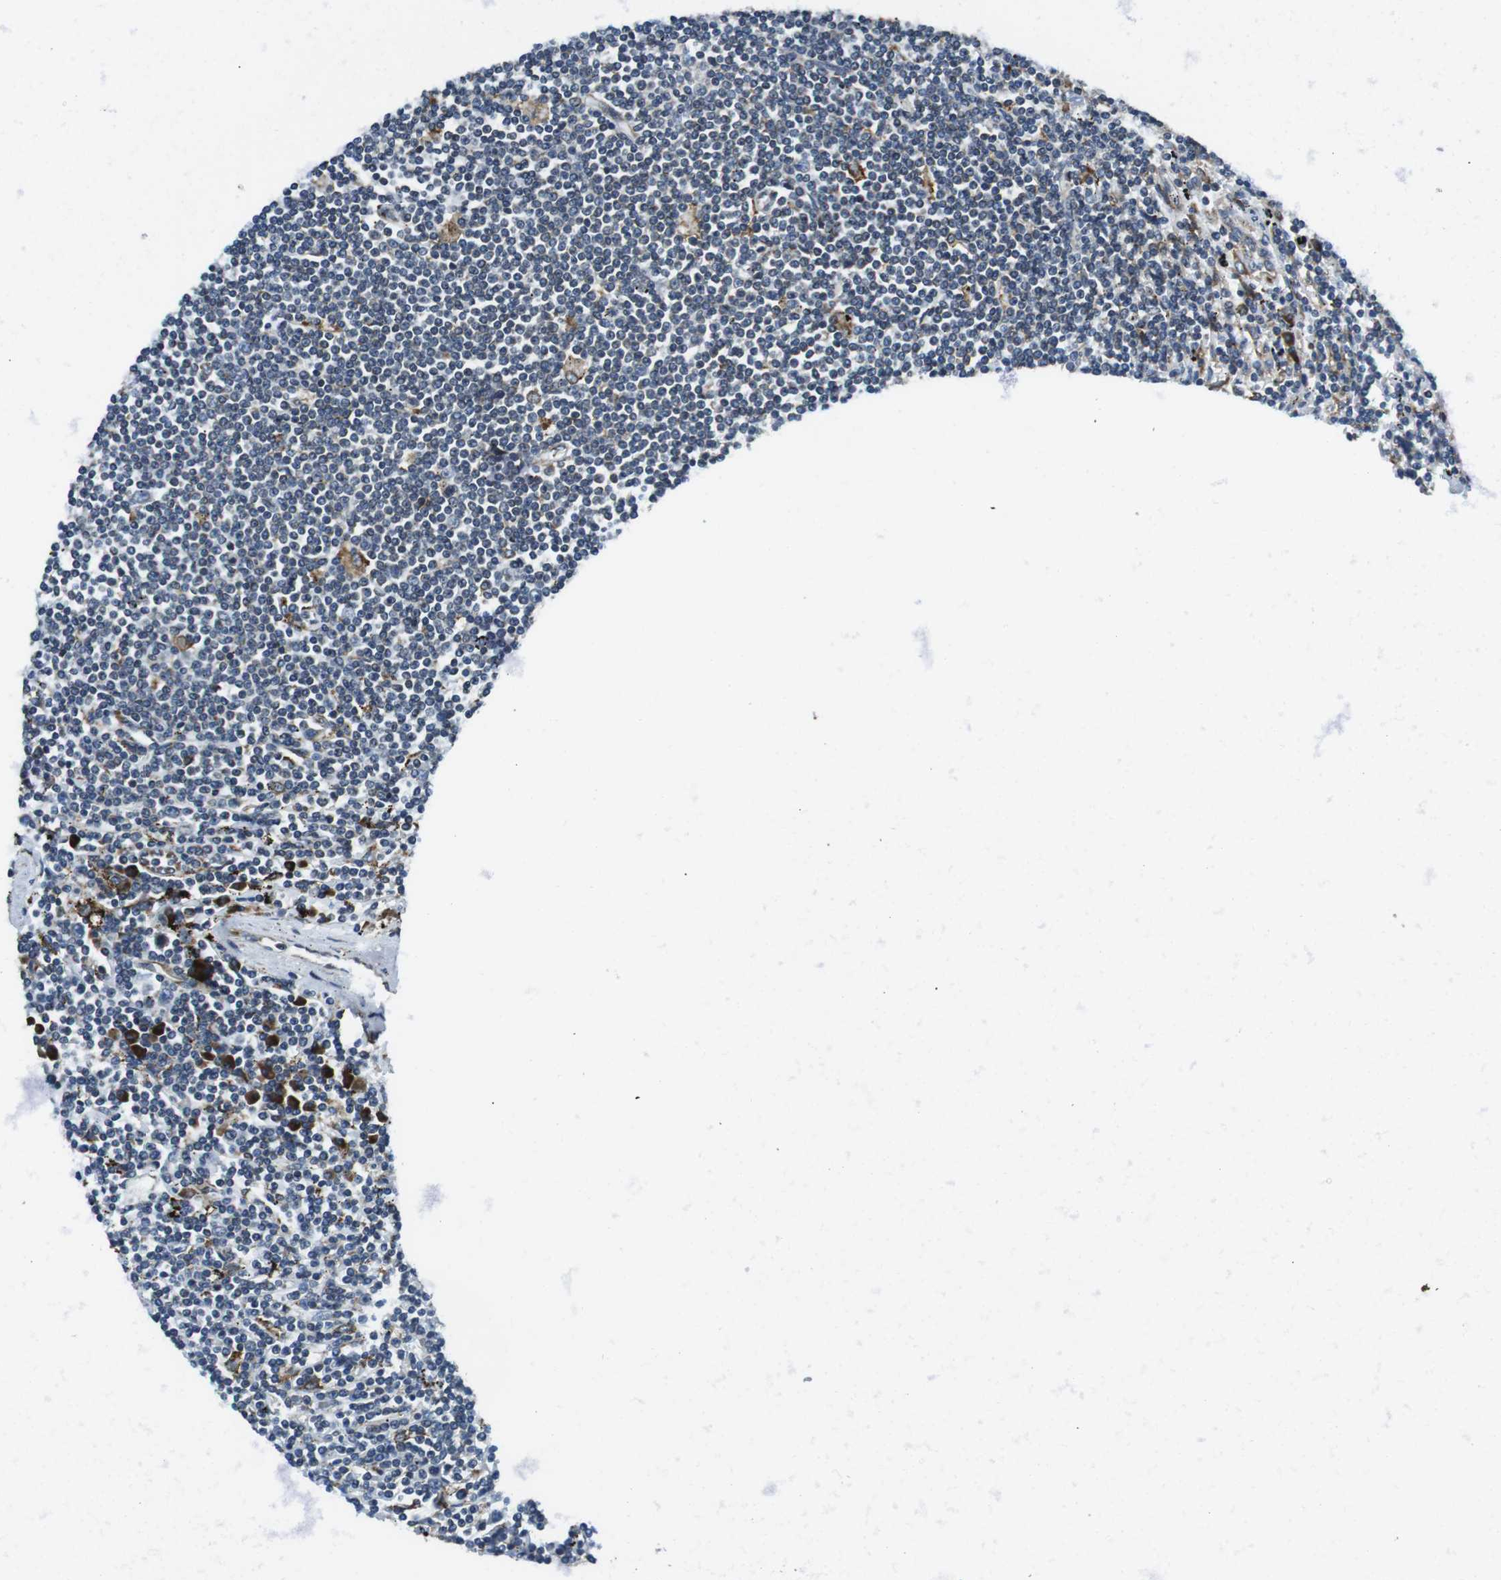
{"staining": {"intensity": "weak", "quantity": "<25%", "location": "cytoplasmic/membranous"}, "tissue": "lymphoma", "cell_type": "Tumor cells", "image_type": "cancer", "snomed": [{"axis": "morphology", "description": "Malignant lymphoma, non-Hodgkin's type, Low grade"}, {"axis": "topography", "description": "Spleen"}], "caption": "Immunohistochemistry image of neoplastic tissue: low-grade malignant lymphoma, non-Hodgkin's type stained with DAB displays no significant protein positivity in tumor cells.", "gene": "UGGT1", "patient": {"sex": "male", "age": 76}}